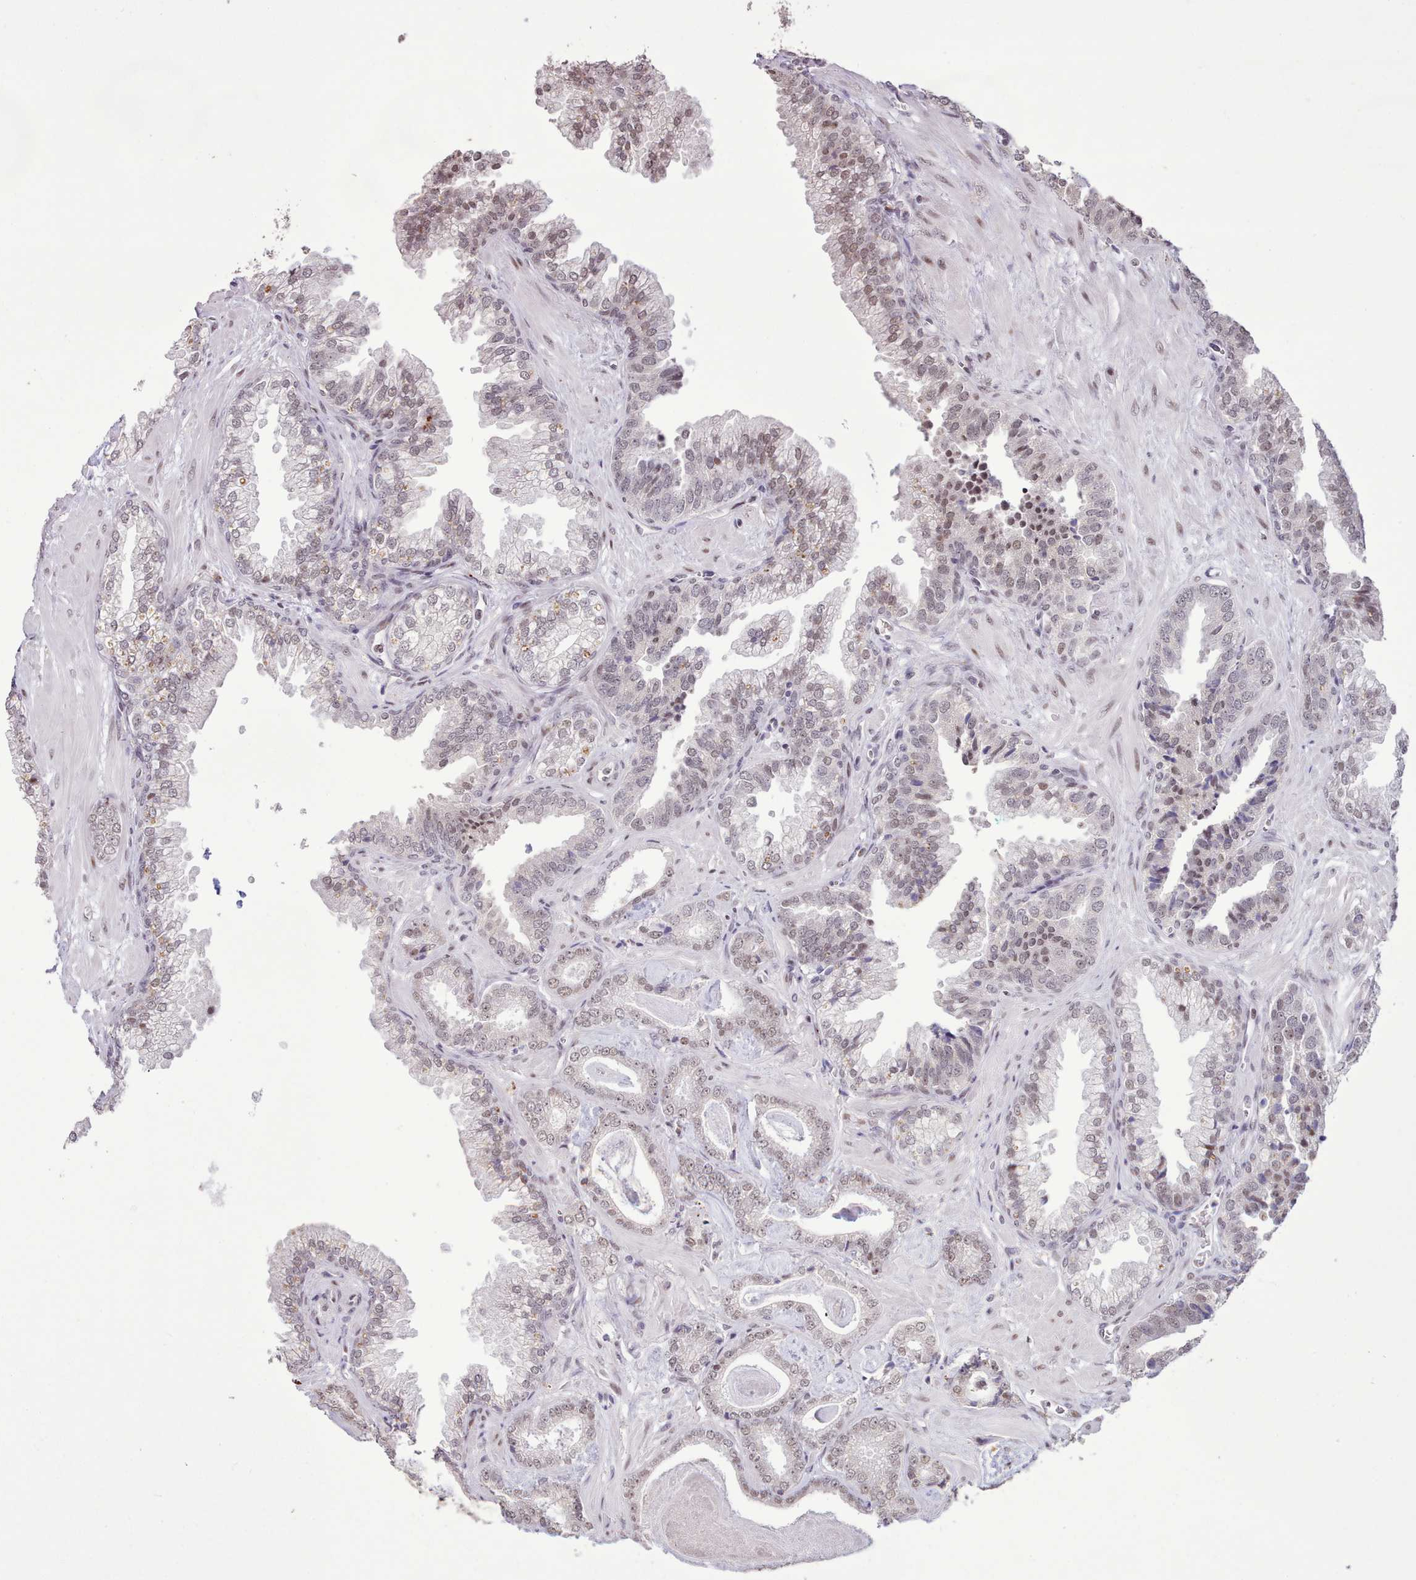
{"staining": {"intensity": "moderate", "quantity": ">75%", "location": "nuclear"}, "tissue": "prostate cancer", "cell_type": "Tumor cells", "image_type": "cancer", "snomed": [{"axis": "morphology", "description": "Adenocarcinoma, Low grade"}, {"axis": "topography", "description": "Prostate"}], "caption": "Prostate adenocarcinoma (low-grade) stained with DAB (3,3'-diaminobenzidine) immunohistochemistry shows medium levels of moderate nuclear expression in approximately >75% of tumor cells. (brown staining indicates protein expression, while blue staining denotes nuclei).", "gene": "TAF15", "patient": {"sex": "male", "age": 60}}